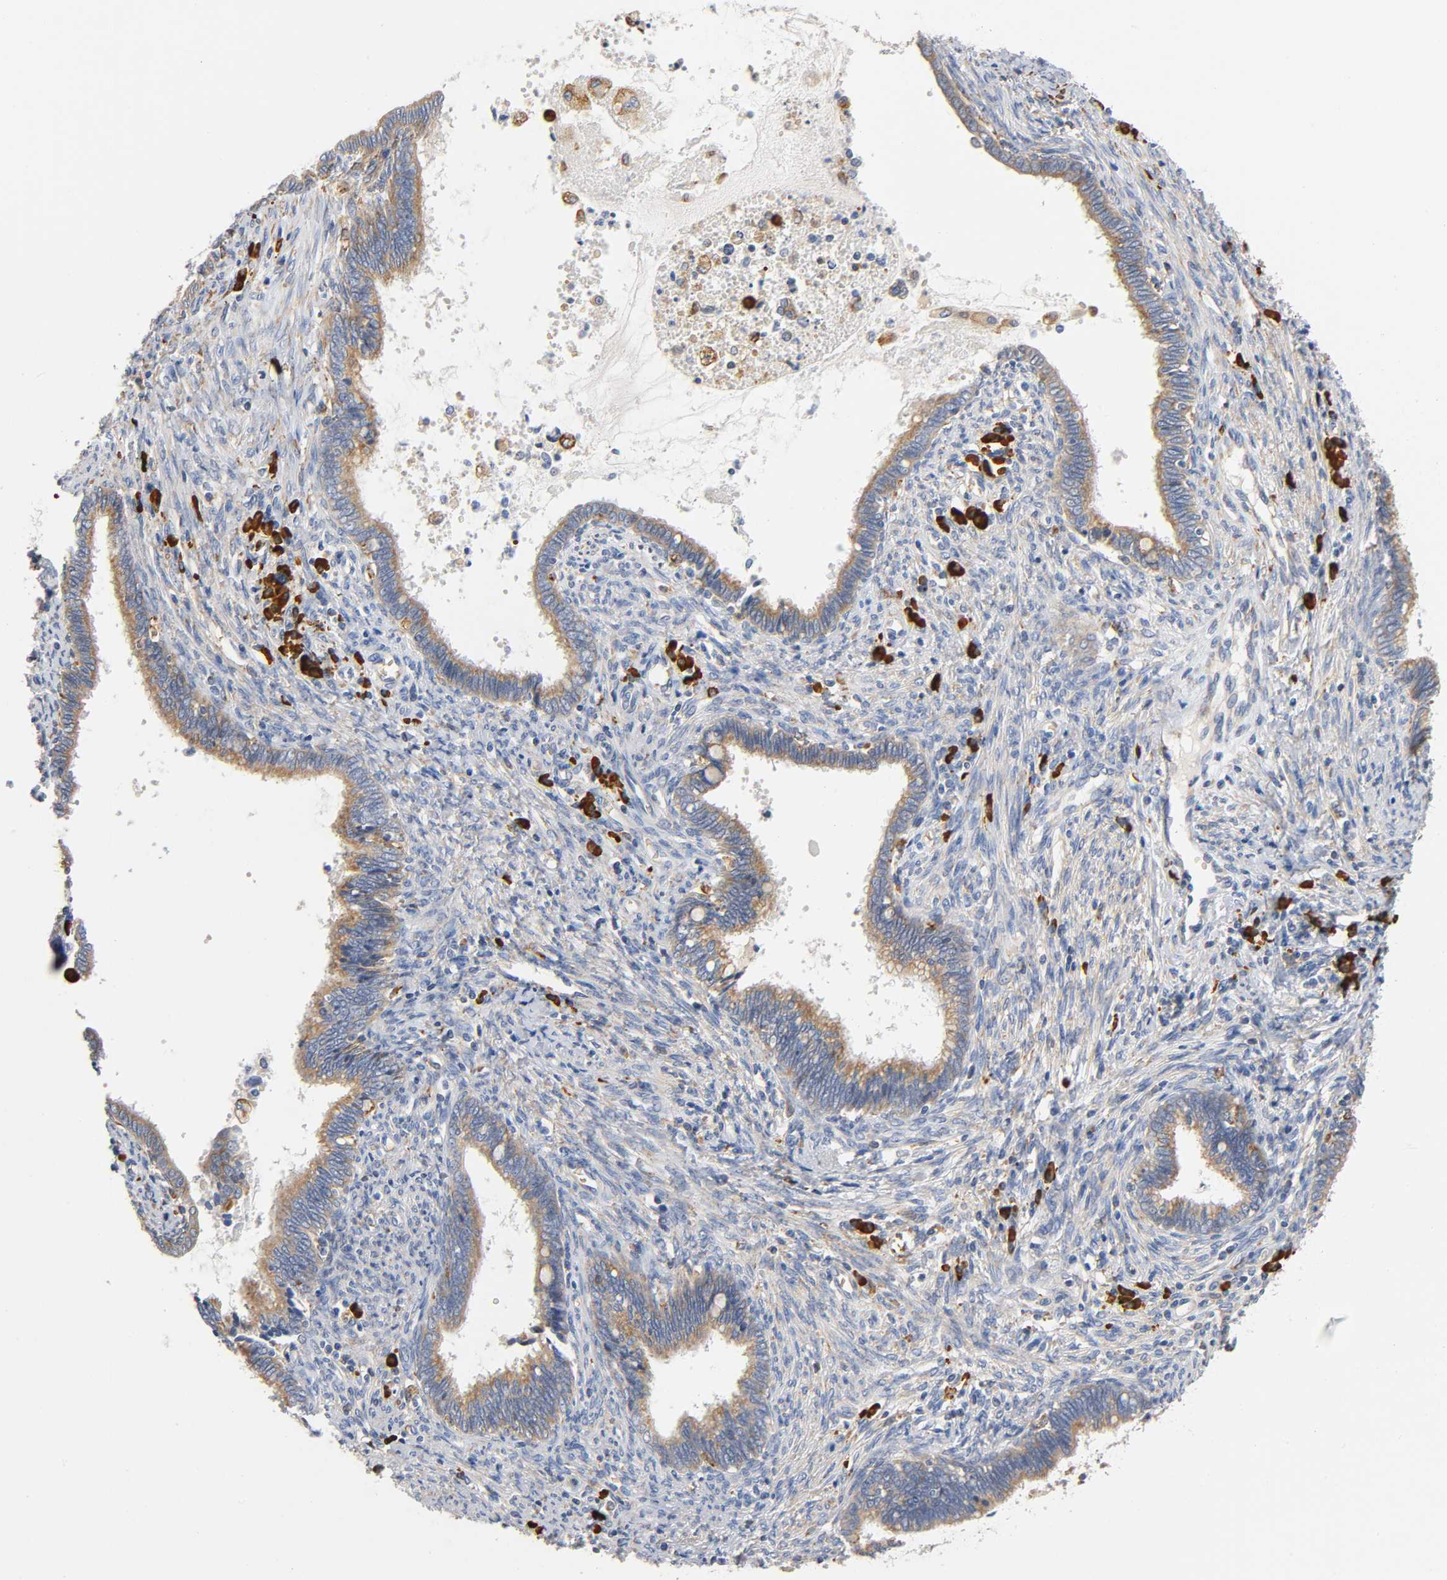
{"staining": {"intensity": "moderate", "quantity": ">75%", "location": "cytoplasmic/membranous"}, "tissue": "cervical cancer", "cell_type": "Tumor cells", "image_type": "cancer", "snomed": [{"axis": "morphology", "description": "Adenocarcinoma, NOS"}, {"axis": "topography", "description": "Cervix"}], "caption": "Immunohistochemical staining of cervical adenocarcinoma demonstrates medium levels of moderate cytoplasmic/membranous protein positivity in approximately >75% of tumor cells.", "gene": "UCKL1", "patient": {"sex": "female", "age": 44}}